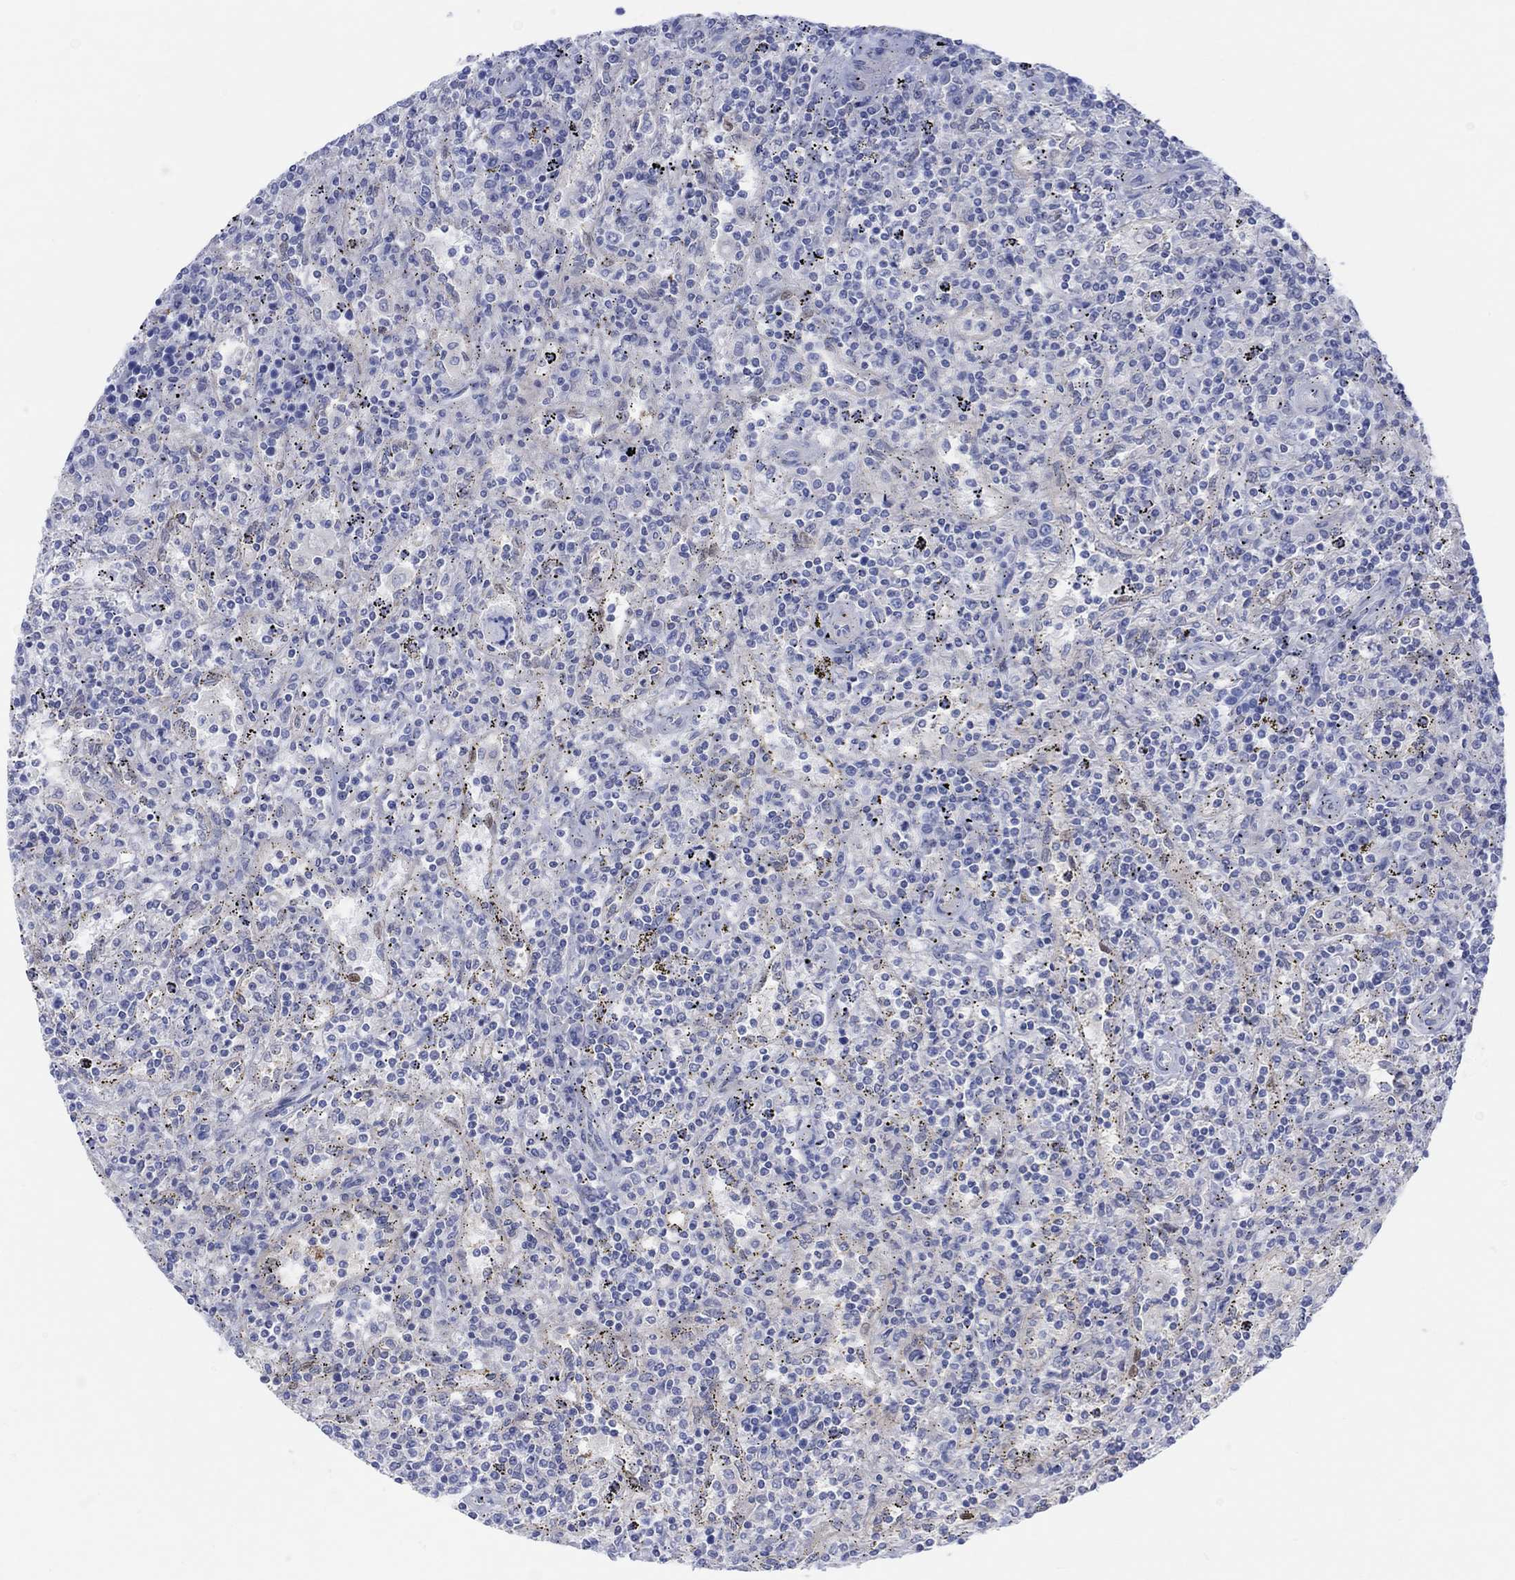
{"staining": {"intensity": "negative", "quantity": "none", "location": "none"}, "tissue": "lymphoma", "cell_type": "Tumor cells", "image_type": "cancer", "snomed": [{"axis": "morphology", "description": "Malignant lymphoma, non-Hodgkin's type, Low grade"}, {"axis": "topography", "description": "Spleen"}], "caption": "DAB immunohistochemical staining of malignant lymphoma, non-Hodgkin's type (low-grade) shows no significant positivity in tumor cells.", "gene": "TLDC2", "patient": {"sex": "male", "age": 62}}